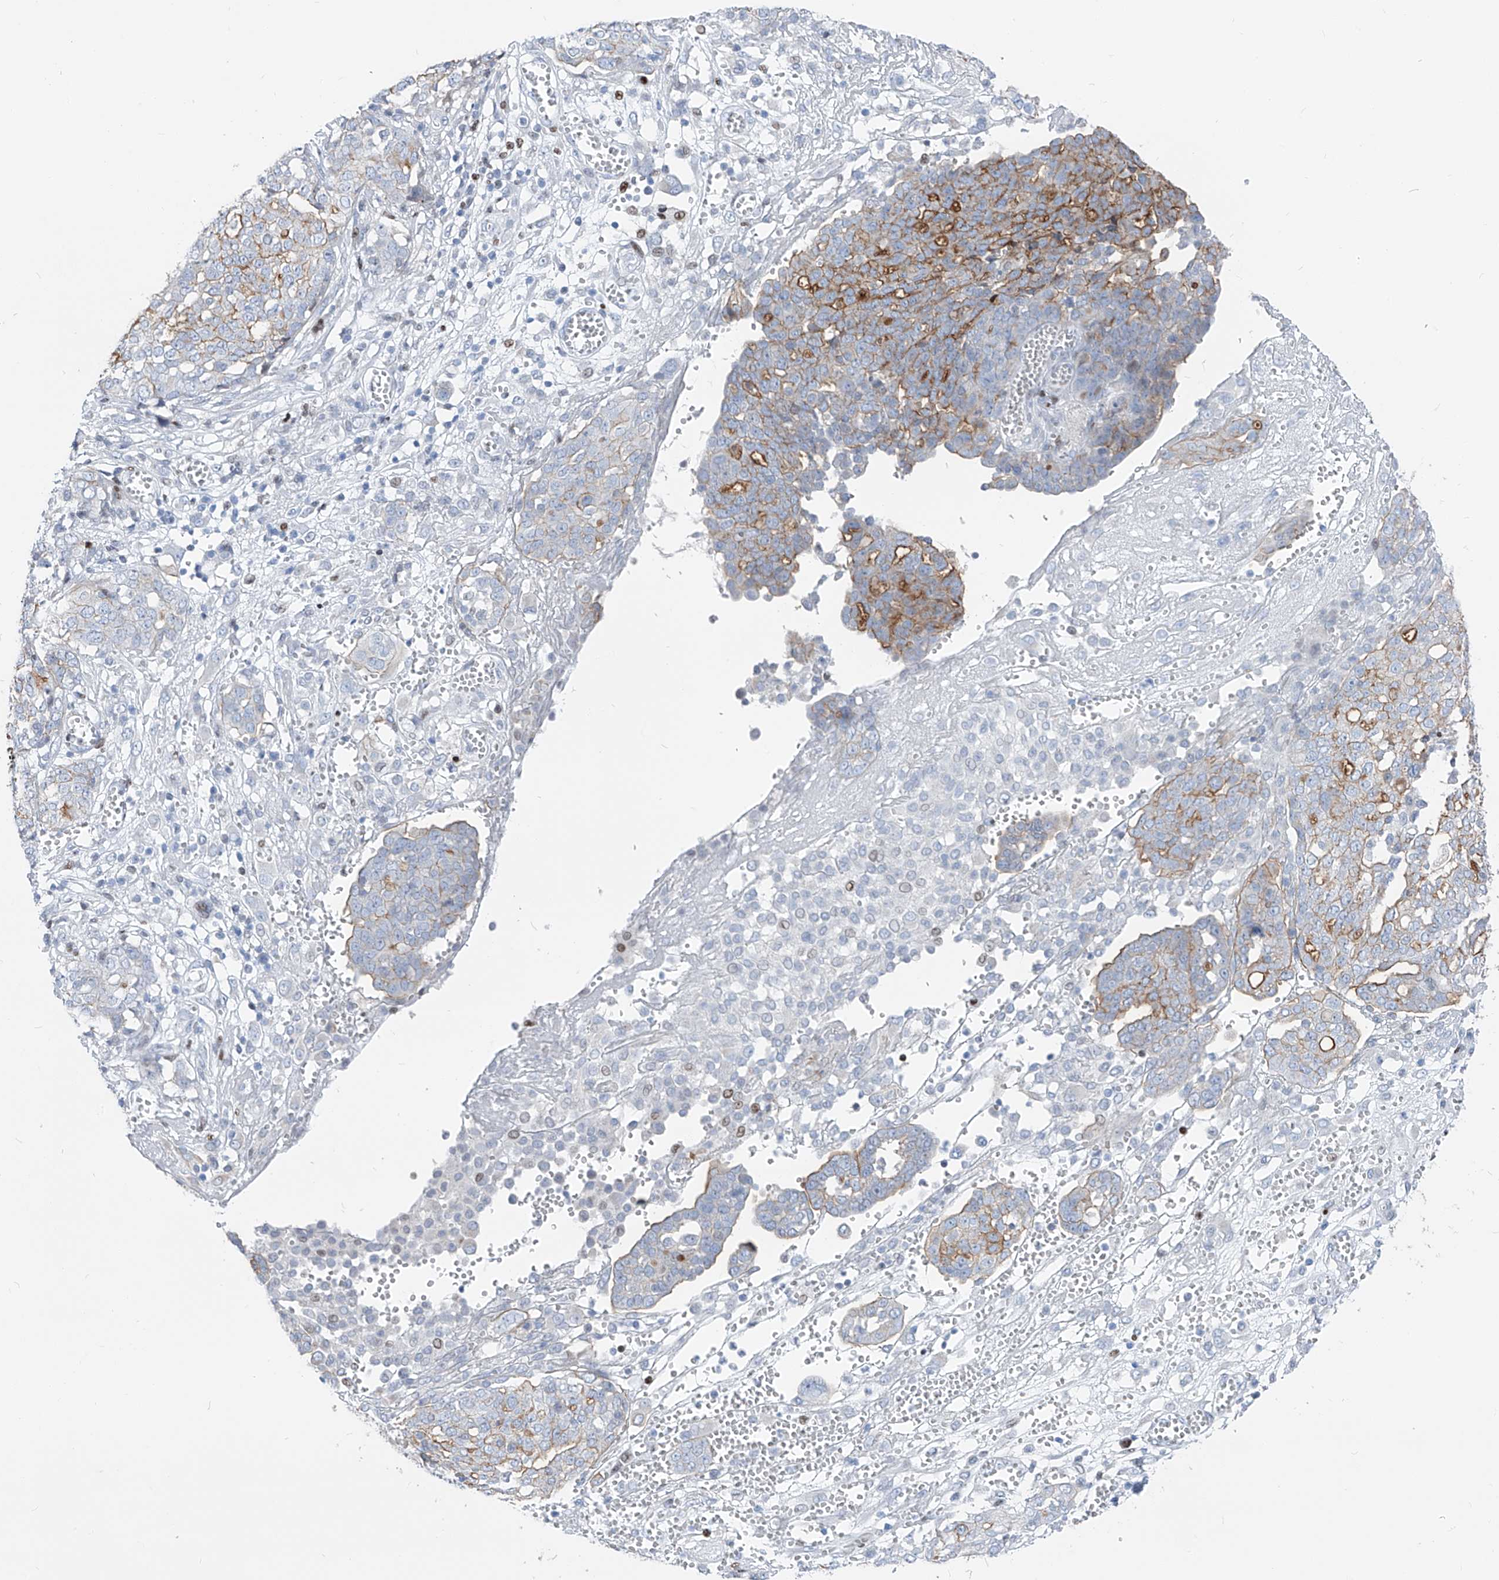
{"staining": {"intensity": "moderate", "quantity": "25%-75%", "location": "cytoplasmic/membranous"}, "tissue": "ovarian cancer", "cell_type": "Tumor cells", "image_type": "cancer", "snomed": [{"axis": "morphology", "description": "Cystadenocarcinoma, serous, NOS"}, {"axis": "topography", "description": "Soft tissue"}, {"axis": "topography", "description": "Ovary"}], "caption": "Human ovarian cancer (serous cystadenocarcinoma) stained with a brown dye displays moderate cytoplasmic/membranous positive positivity in about 25%-75% of tumor cells.", "gene": "FRS3", "patient": {"sex": "female", "age": 57}}